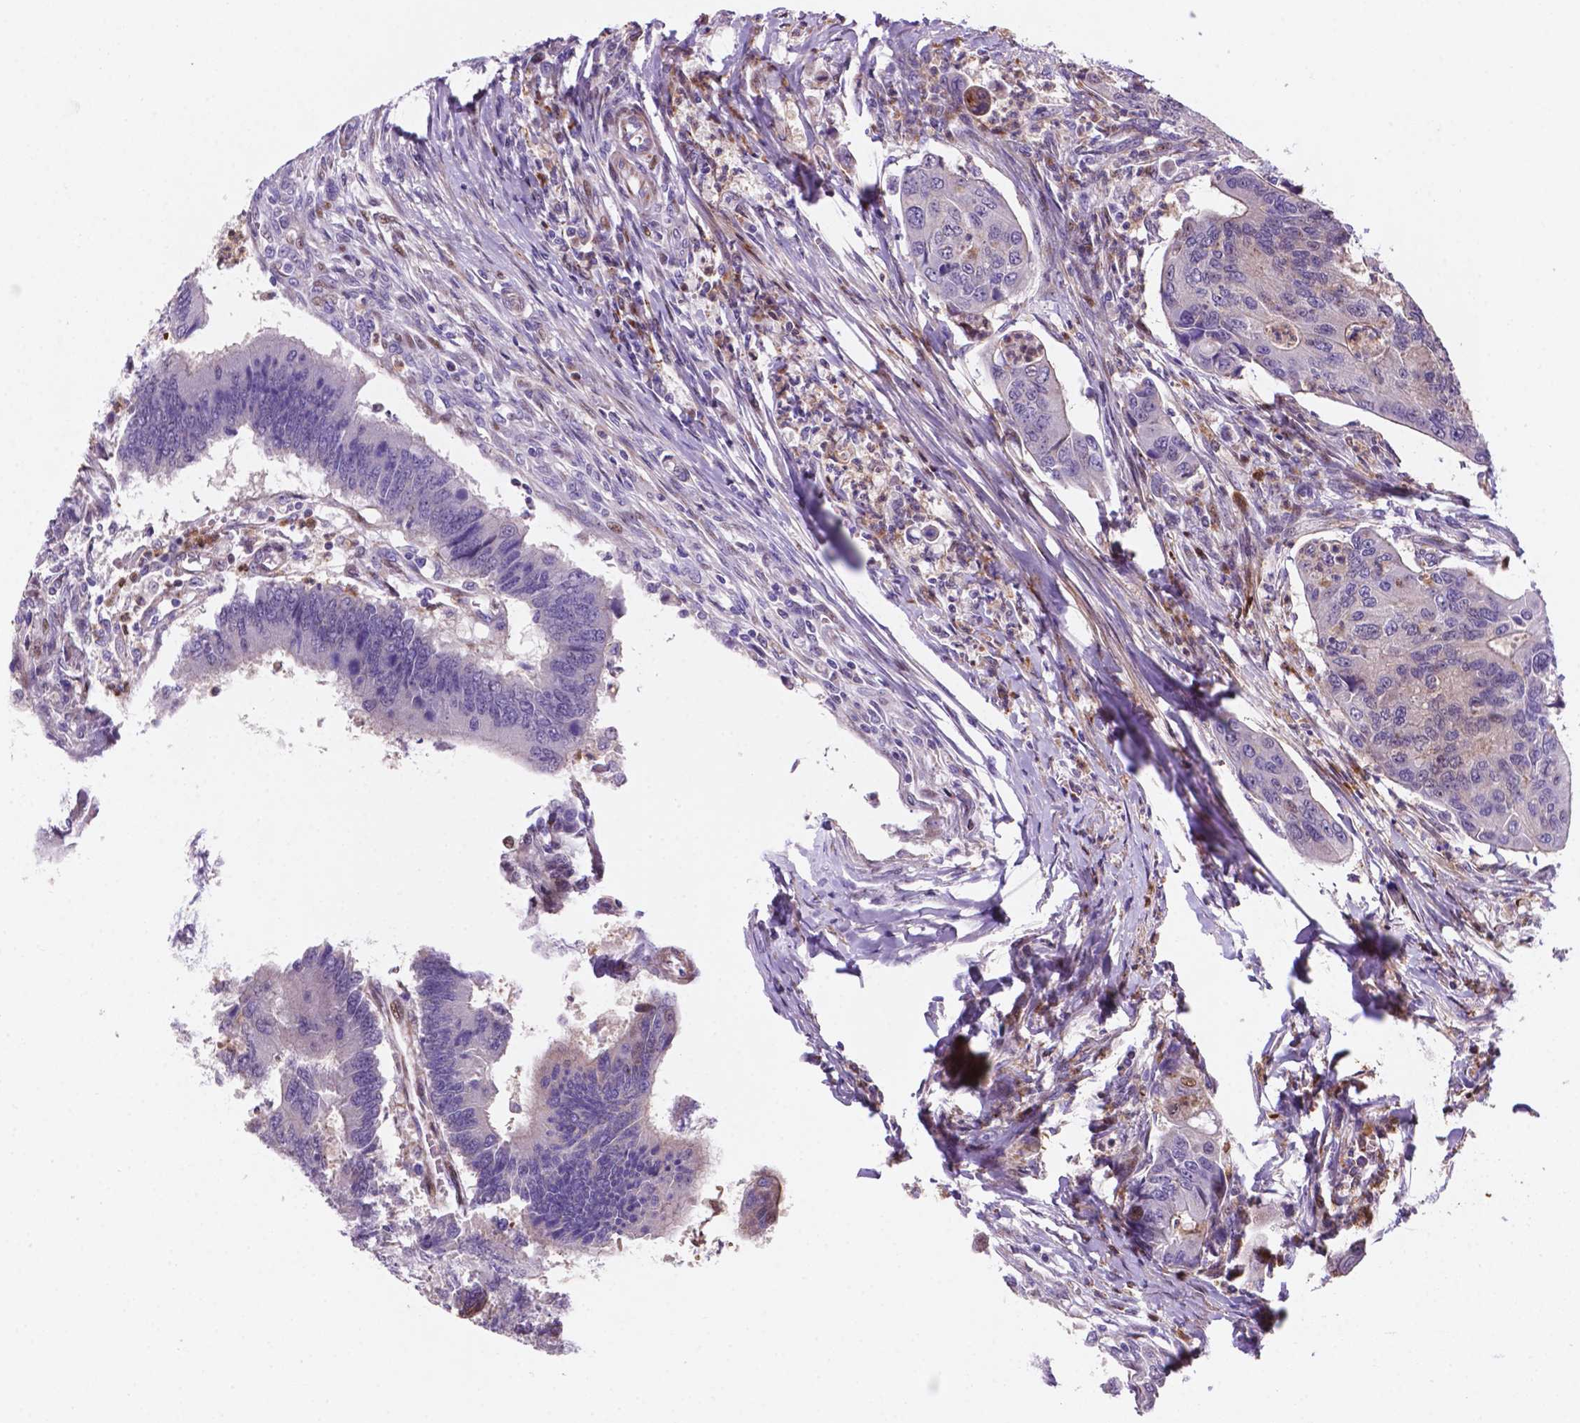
{"staining": {"intensity": "moderate", "quantity": "<25%", "location": "nuclear"}, "tissue": "colorectal cancer", "cell_type": "Tumor cells", "image_type": "cancer", "snomed": [{"axis": "morphology", "description": "Adenocarcinoma, NOS"}, {"axis": "topography", "description": "Colon"}], "caption": "An image of human colorectal cancer stained for a protein exhibits moderate nuclear brown staining in tumor cells.", "gene": "TM4SF20", "patient": {"sex": "female", "age": 67}}